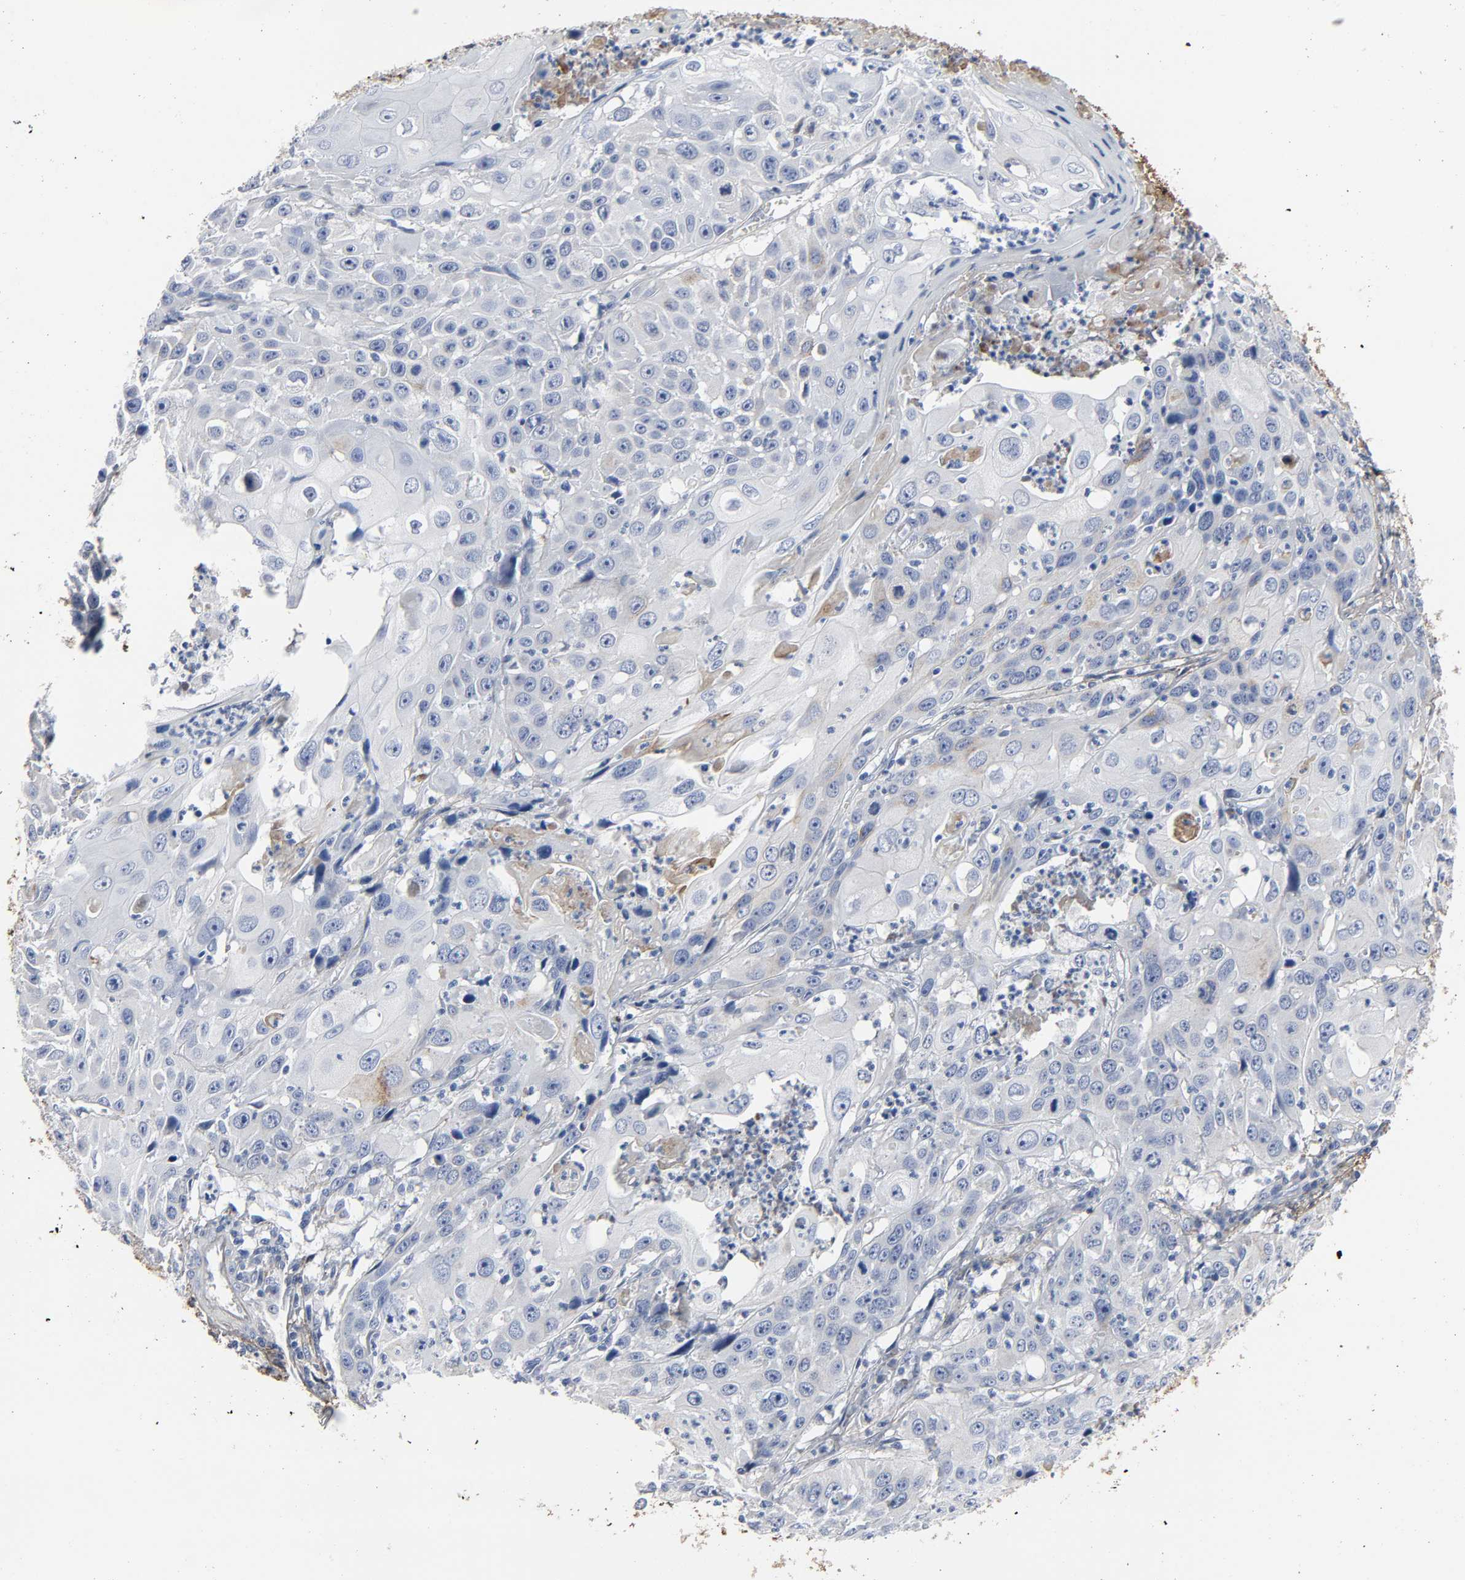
{"staining": {"intensity": "negative", "quantity": "none", "location": "none"}, "tissue": "cervical cancer", "cell_type": "Tumor cells", "image_type": "cancer", "snomed": [{"axis": "morphology", "description": "Squamous cell carcinoma, NOS"}, {"axis": "topography", "description": "Cervix"}], "caption": "Immunohistochemical staining of cervical cancer (squamous cell carcinoma) displays no significant staining in tumor cells.", "gene": "FBLN1", "patient": {"sex": "female", "age": 39}}